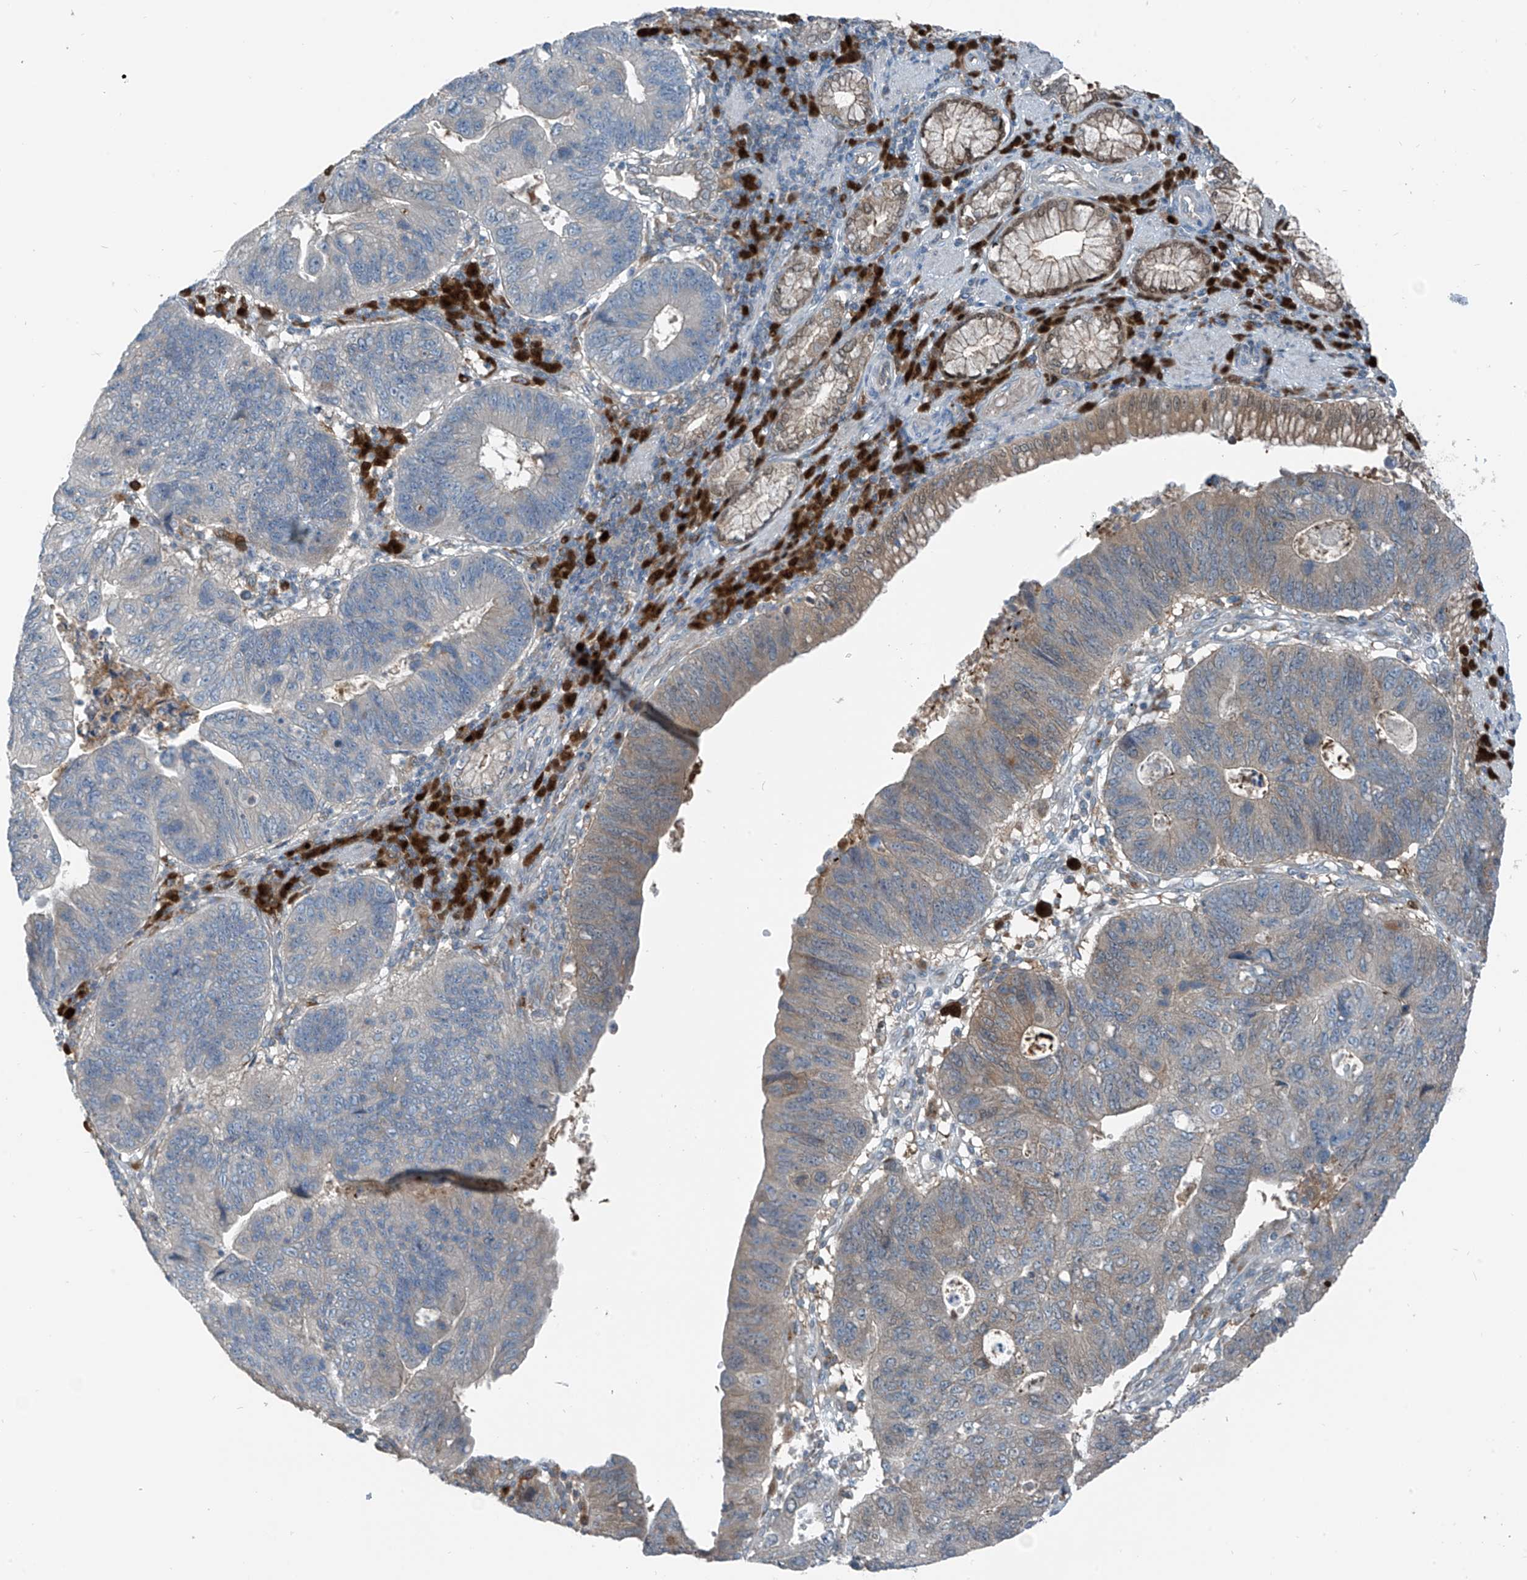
{"staining": {"intensity": "weak", "quantity": "<25%", "location": "cytoplasmic/membranous"}, "tissue": "stomach cancer", "cell_type": "Tumor cells", "image_type": "cancer", "snomed": [{"axis": "morphology", "description": "Adenocarcinoma, NOS"}, {"axis": "topography", "description": "Stomach"}], "caption": "This is an immunohistochemistry (IHC) image of stomach cancer (adenocarcinoma). There is no staining in tumor cells.", "gene": "SLC12A6", "patient": {"sex": "male", "age": 59}}